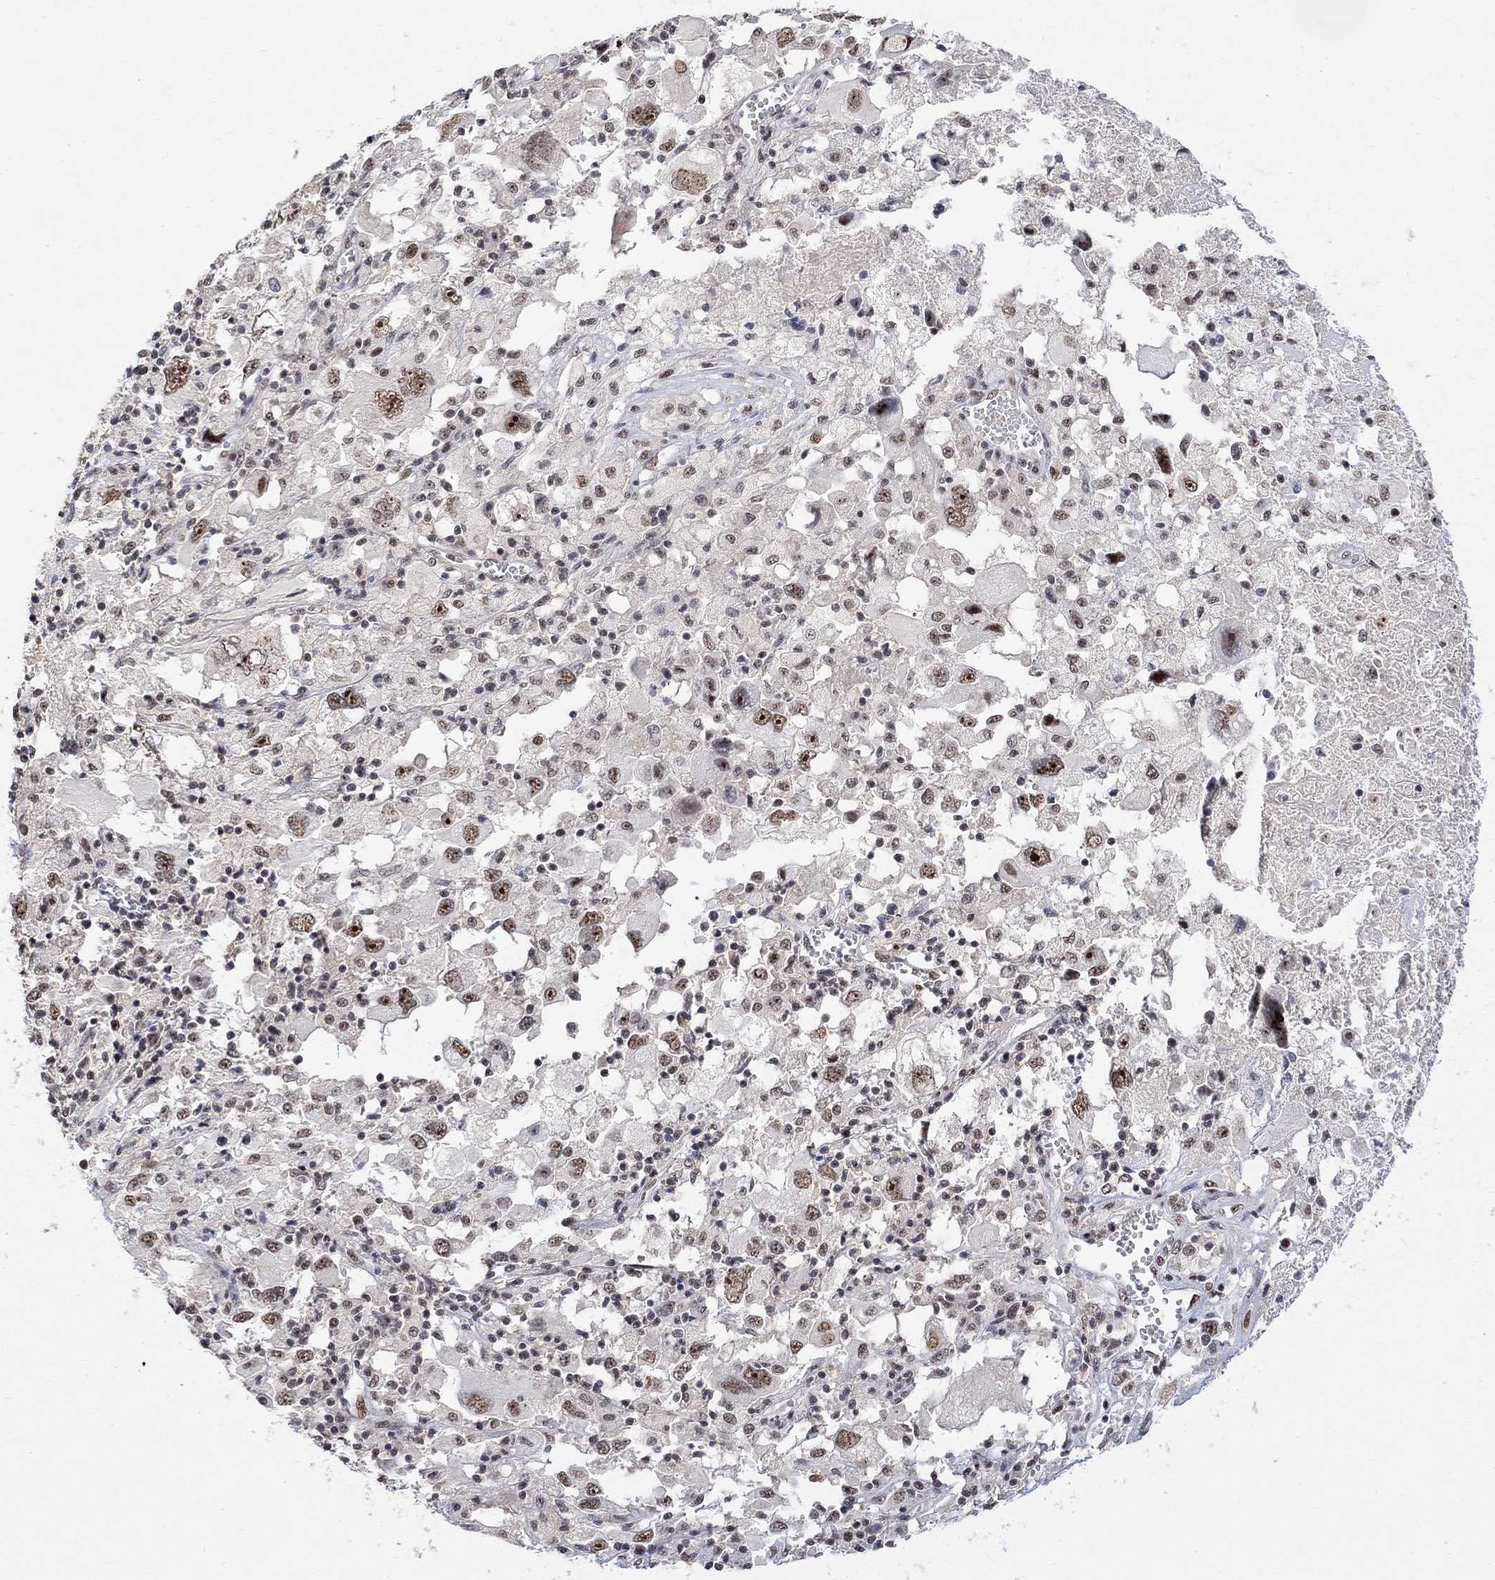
{"staining": {"intensity": "moderate", "quantity": ">75%", "location": "nuclear"}, "tissue": "melanoma", "cell_type": "Tumor cells", "image_type": "cancer", "snomed": [{"axis": "morphology", "description": "Malignant melanoma, Metastatic site"}, {"axis": "topography", "description": "Soft tissue"}], "caption": "Moderate nuclear expression is seen in approximately >75% of tumor cells in malignant melanoma (metastatic site). The staining is performed using DAB (3,3'-diaminobenzidine) brown chromogen to label protein expression. The nuclei are counter-stained blue using hematoxylin.", "gene": "E4F1", "patient": {"sex": "male", "age": 50}}